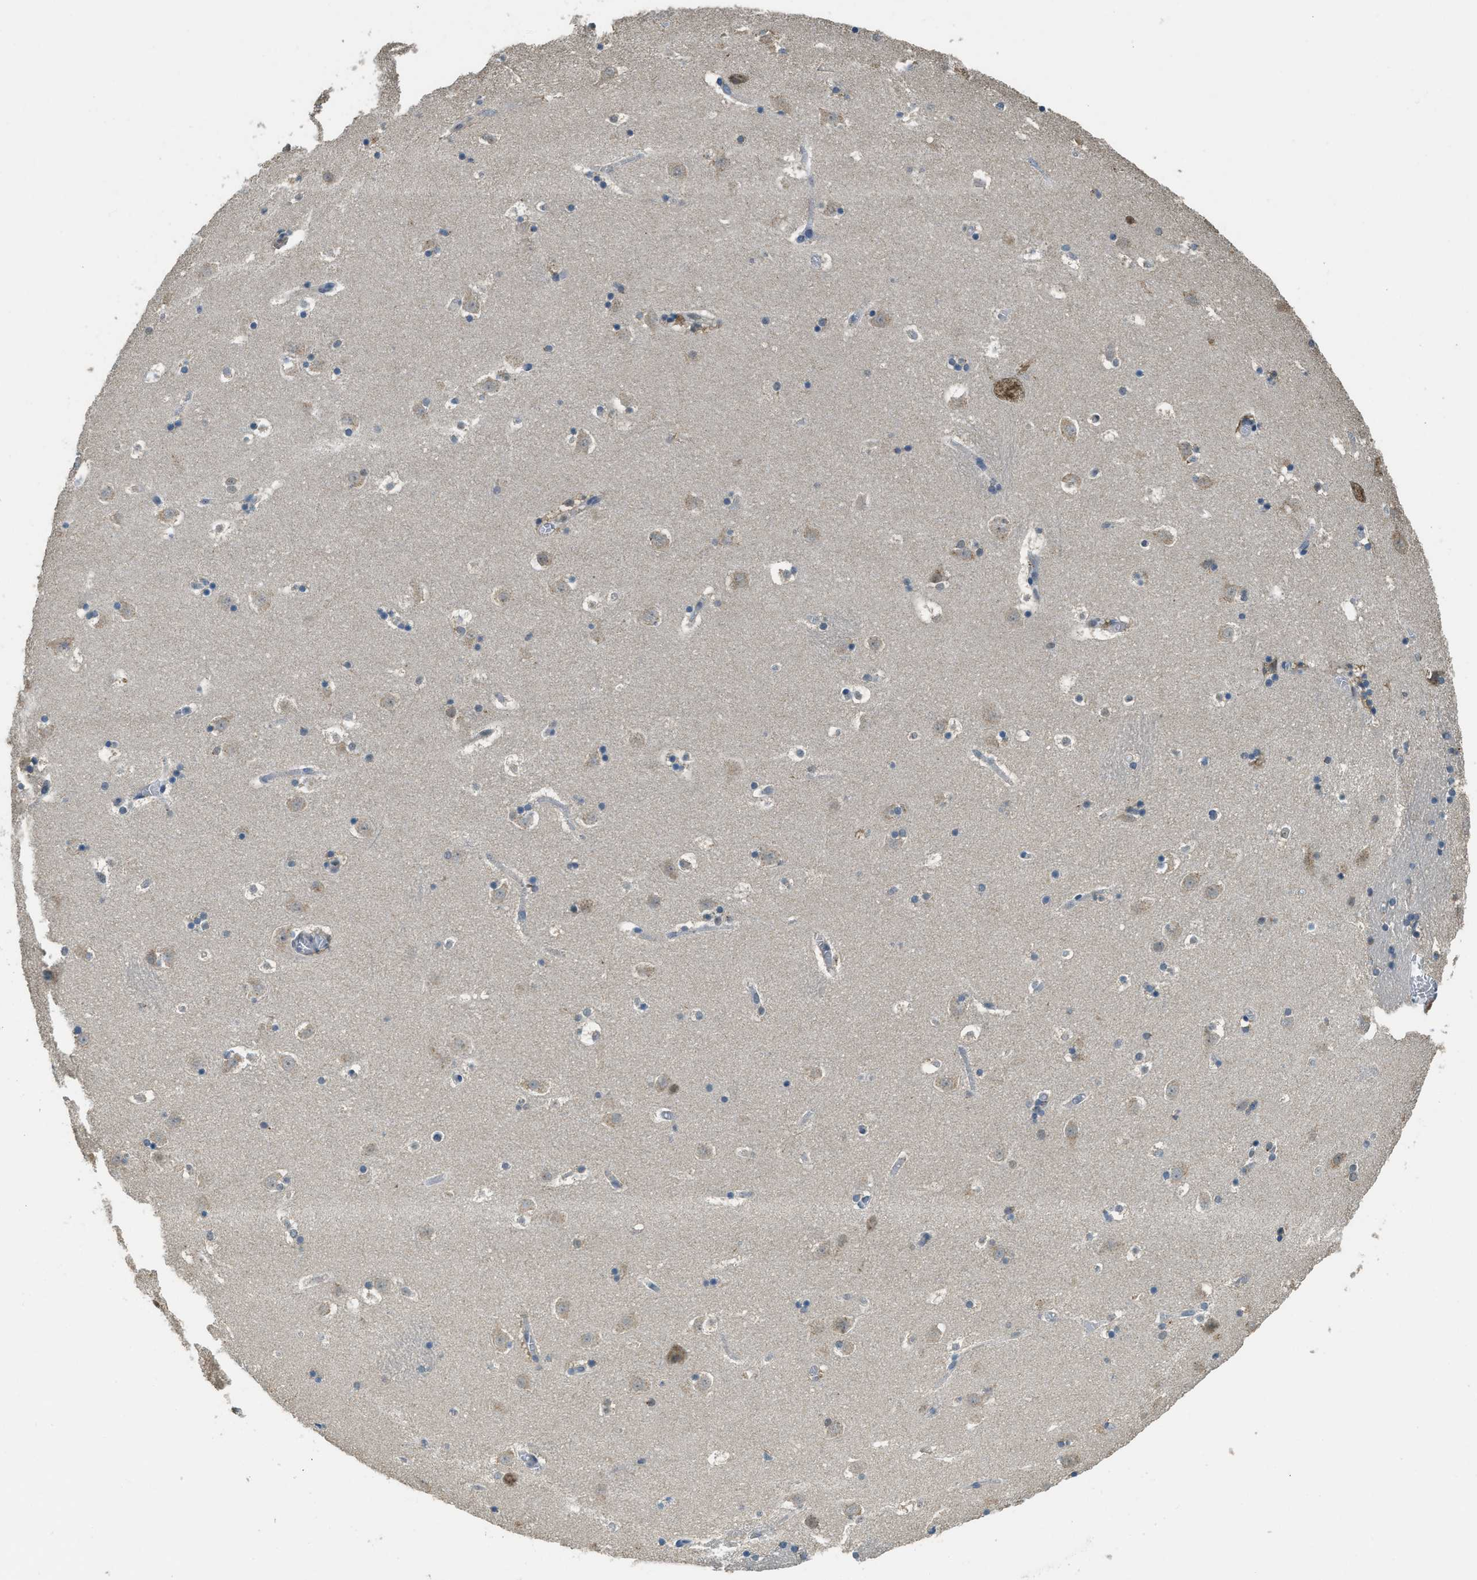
{"staining": {"intensity": "moderate", "quantity": "<25%", "location": "cytoplasmic/membranous"}, "tissue": "caudate", "cell_type": "Glial cells", "image_type": "normal", "snomed": [{"axis": "morphology", "description": "Normal tissue, NOS"}, {"axis": "topography", "description": "Lateral ventricle wall"}], "caption": "Moderate cytoplasmic/membranous expression for a protein is identified in about <25% of glial cells of unremarkable caudate using immunohistochemistry (IHC).", "gene": "IPO7", "patient": {"sex": "male", "age": 45}}